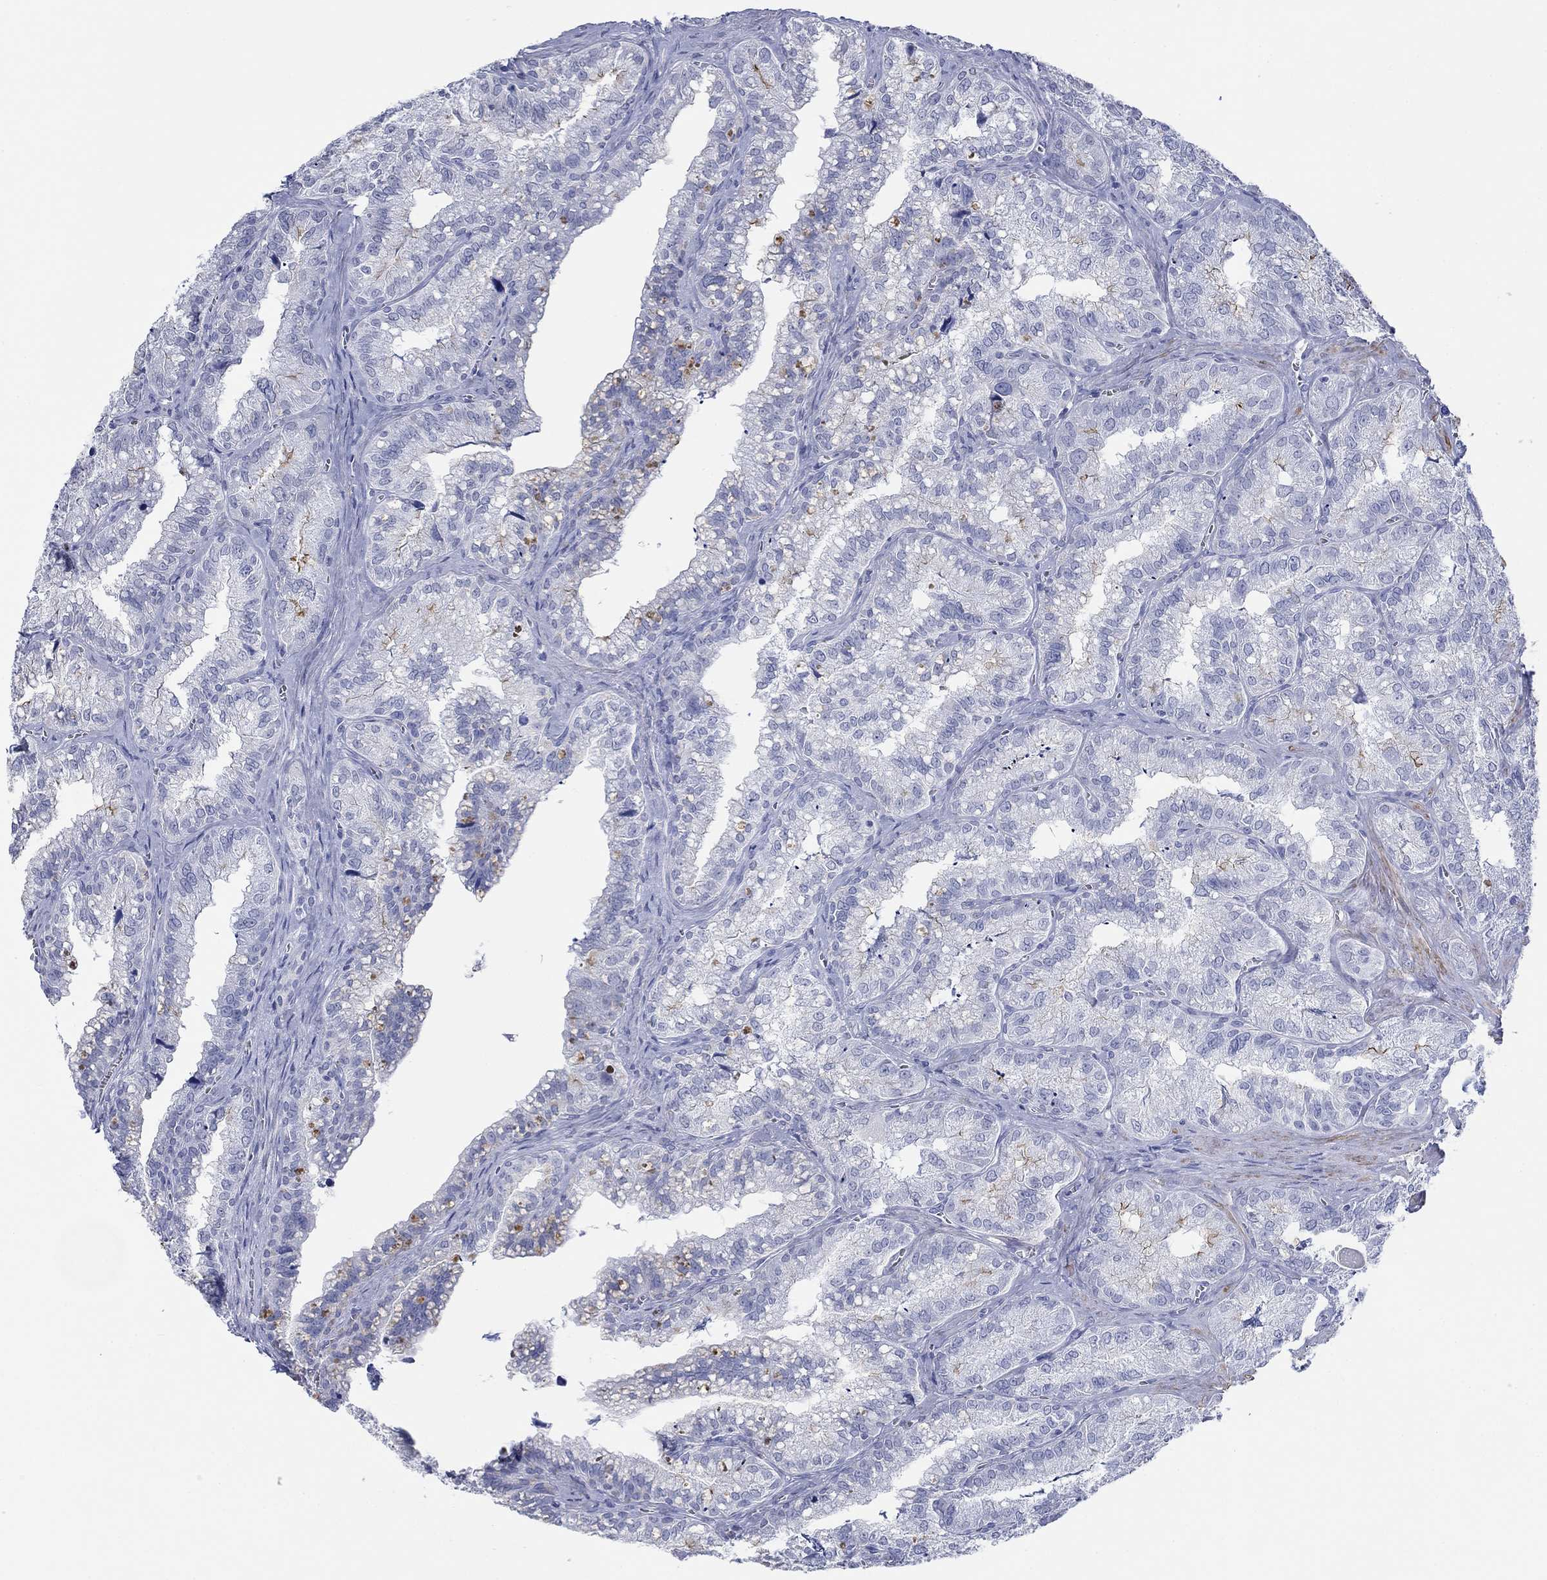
{"staining": {"intensity": "negative", "quantity": "none", "location": "none"}, "tissue": "seminal vesicle", "cell_type": "Glandular cells", "image_type": "normal", "snomed": [{"axis": "morphology", "description": "Normal tissue, NOS"}, {"axis": "topography", "description": "Seminal veicle"}], "caption": "This is a image of immunohistochemistry staining of normal seminal vesicle, which shows no staining in glandular cells.", "gene": "PDYN", "patient": {"sex": "male", "age": 57}}